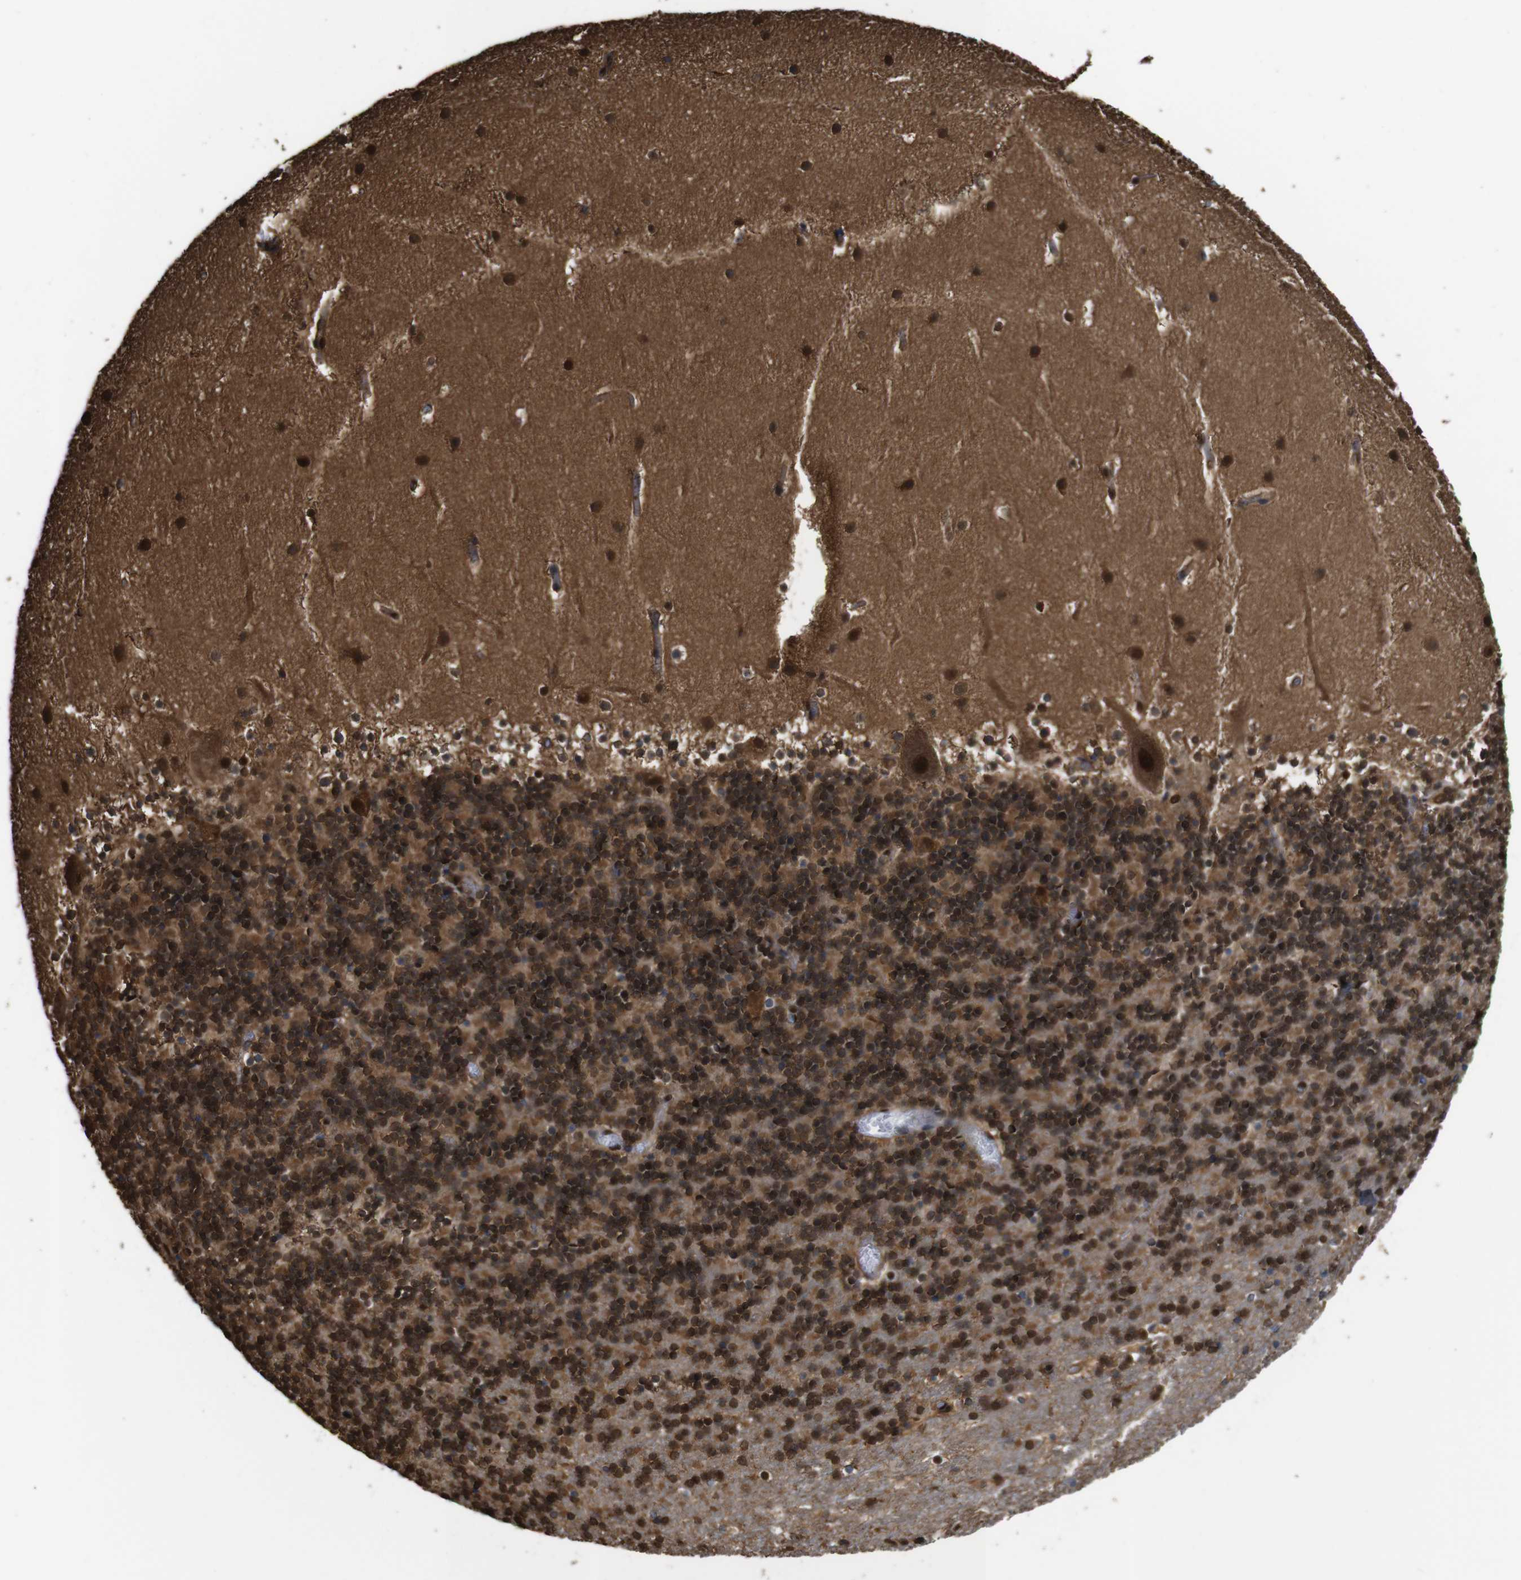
{"staining": {"intensity": "strong", "quantity": ">75%", "location": "cytoplasmic/membranous,nuclear"}, "tissue": "cerebellum", "cell_type": "Cells in granular layer", "image_type": "normal", "snomed": [{"axis": "morphology", "description": "Normal tissue, NOS"}, {"axis": "topography", "description": "Cerebellum"}], "caption": "Human cerebellum stained for a protein (brown) demonstrates strong cytoplasmic/membranous,nuclear positive staining in about >75% of cells in granular layer.", "gene": "VCP", "patient": {"sex": "male", "age": 45}}